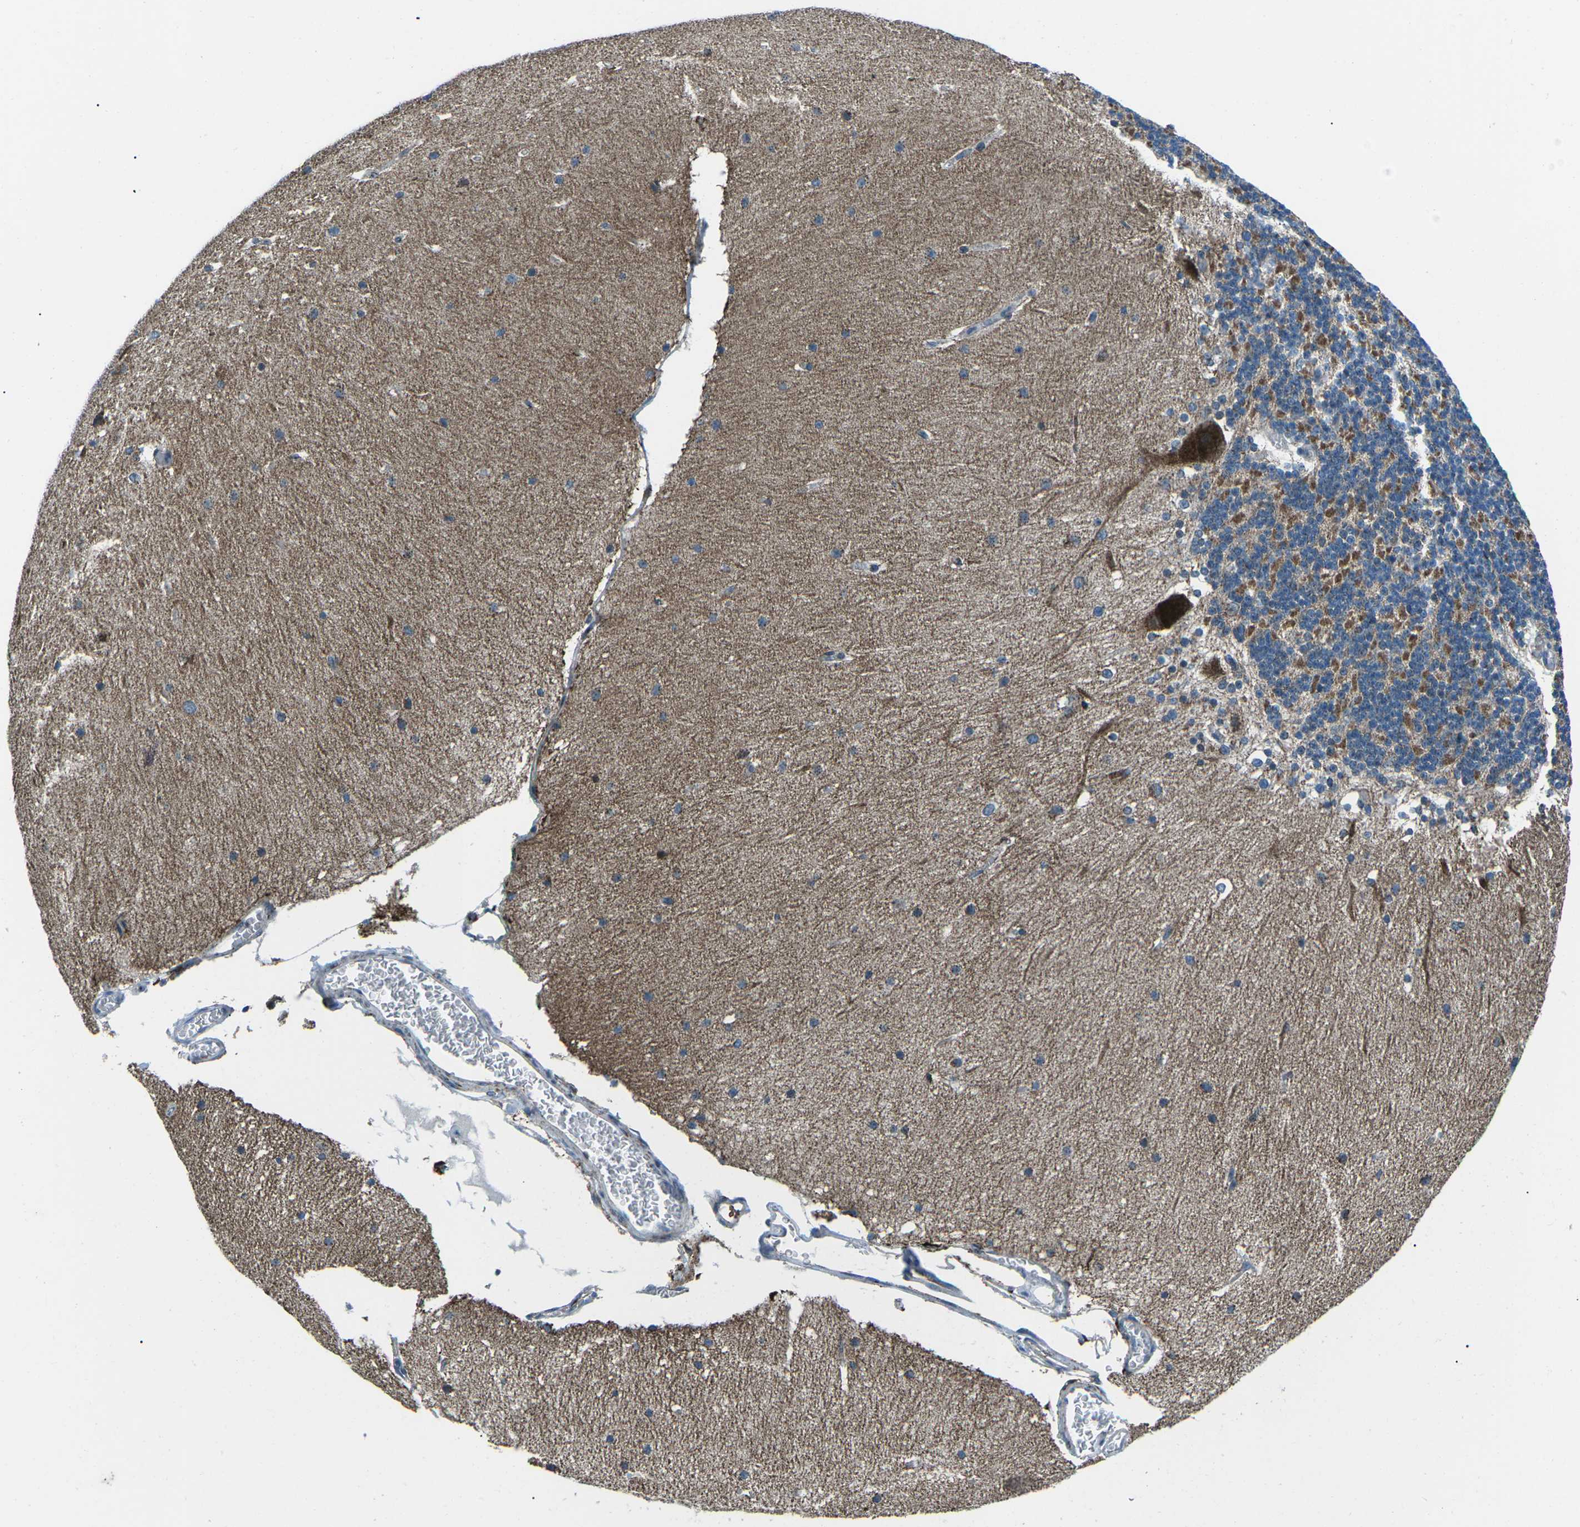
{"staining": {"intensity": "moderate", "quantity": "25%-75%", "location": "cytoplasmic/membranous"}, "tissue": "cerebellum", "cell_type": "Cells in granular layer", "image_type": "normal", "snomed": [{"axis": "morphology", "description": "Normal tissue, NOS"}, {"axis": "topography", "description": "Cerebellum"}], "caption": "This is a micrograph of immunohistochemistry (IHC) staining of benign cerebellum, which shows moderate positivity in the cytoplasmic/membranous of cells in granular layer.", "gene": "RFESD", "patient": {"sex": "female", "age": 19}}